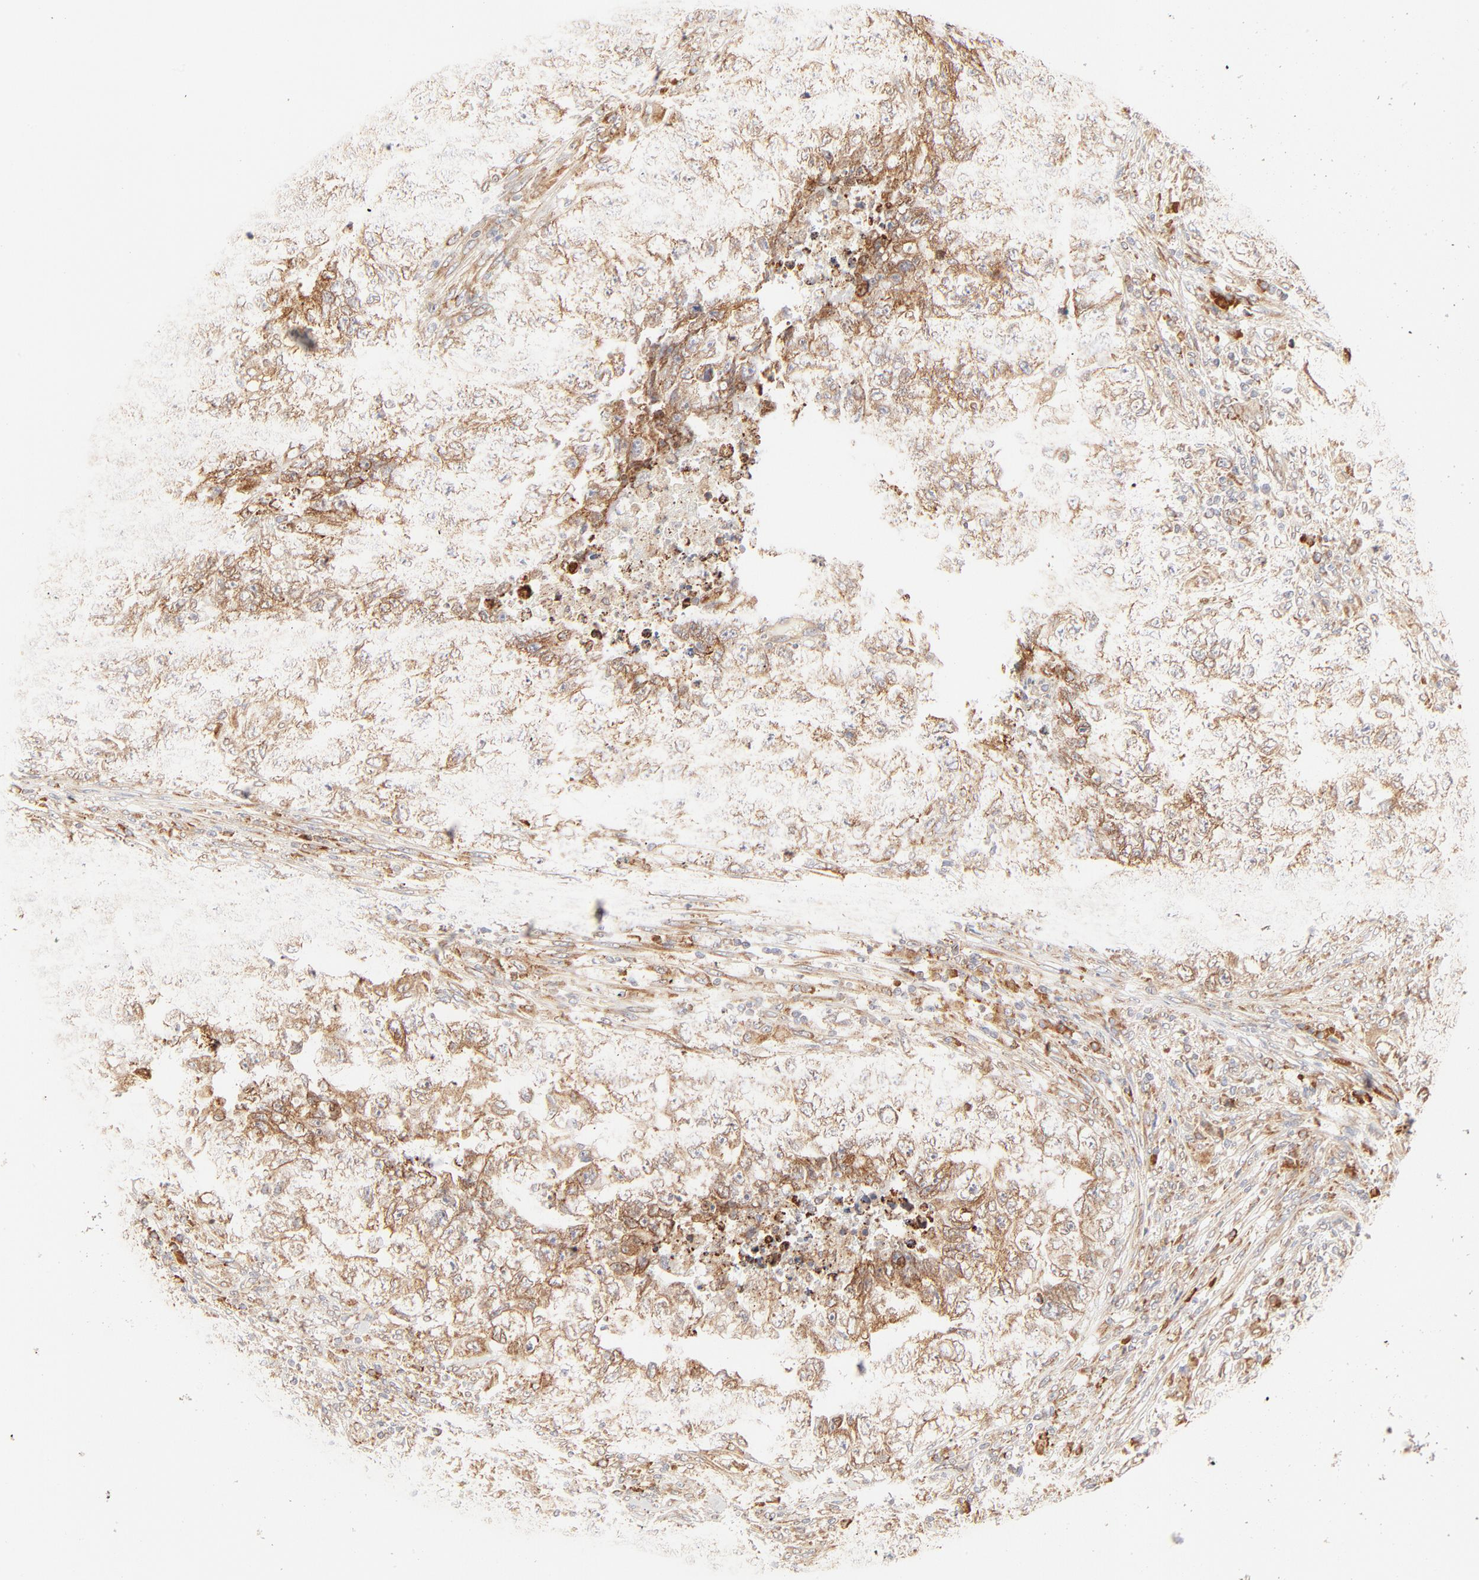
{"staining": {"intensity": "weak", "quantity": ">75%", "location": "cytoplasmic/membranous"}, "tissue": "testis cancer", "cell_type": "Tumor cells", "image_type": "cancer", "snomed": [{"axis": "morphology", "description": "Carcinoma, Embryonal, NOS"}, {"axis": "topography", "description": "Testis"}], "caption": "A photomicrograph of testis cancer (embryonal carcinoma) stained for a protein demonstrates weak cytoplasmic/membranous brown staining in tumor cells.", "gene": "PARP12", "patient": {"sex": "male", "age": 21}}